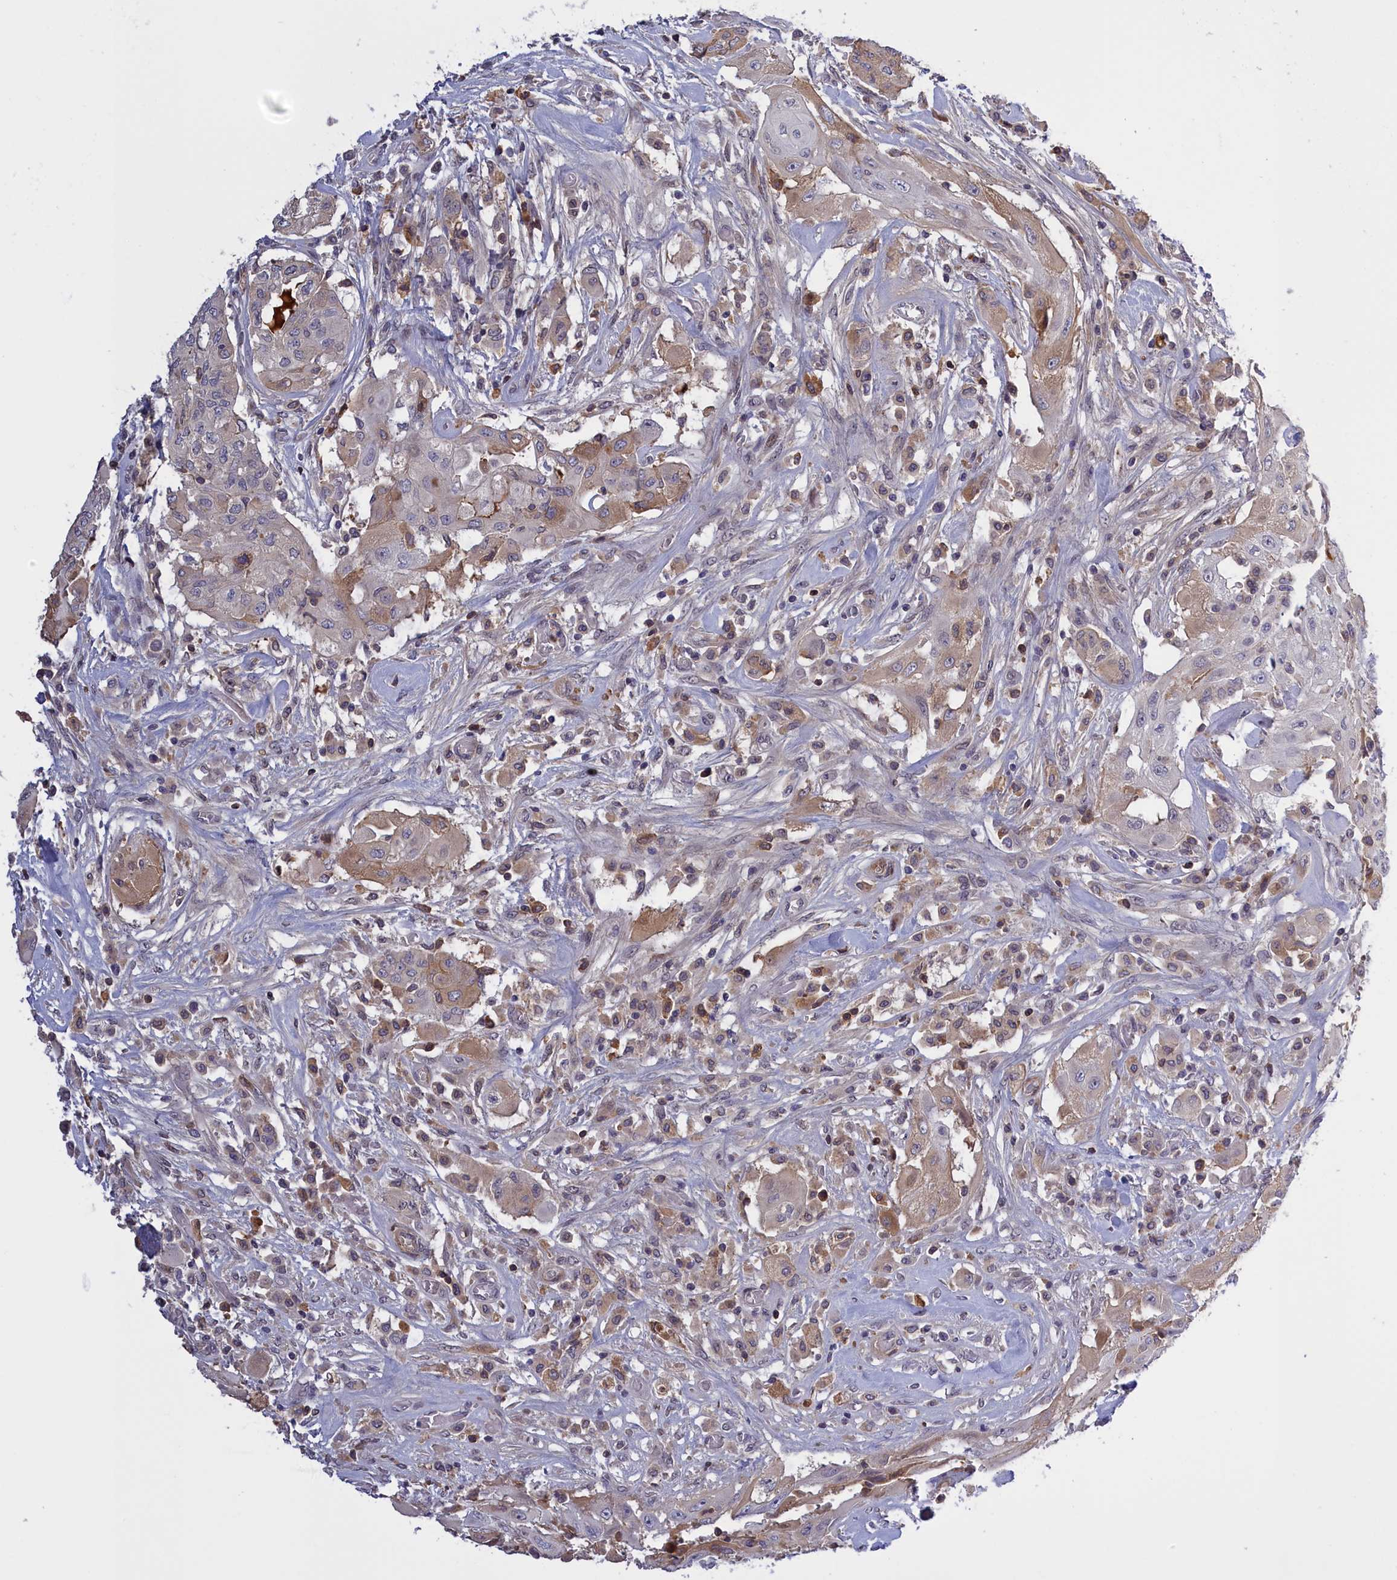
{"staining": {"intensity": "weak", "quantity": "25%-75%", "location": "cytoplasmic/membranous"}, "tissue": "thyroid cancer", "cell_type": "Tumor cells", "image_type": "cancer", "snomed": [{"axis": "morphology", "description": "Papillary adenocarcinoma, NOS"}, {"axis": "topography", "description": "Thyroid gland"}], "caption": "Thyroid cancer (papillary adenocarcinoma) stained with a brown dye demonstrates weak cytoplasmic/membranous positive expression in approximately 25%-75% of tumor cells.", "gene": "RRAD", "patient": {"sex": "female", "age": 59}}